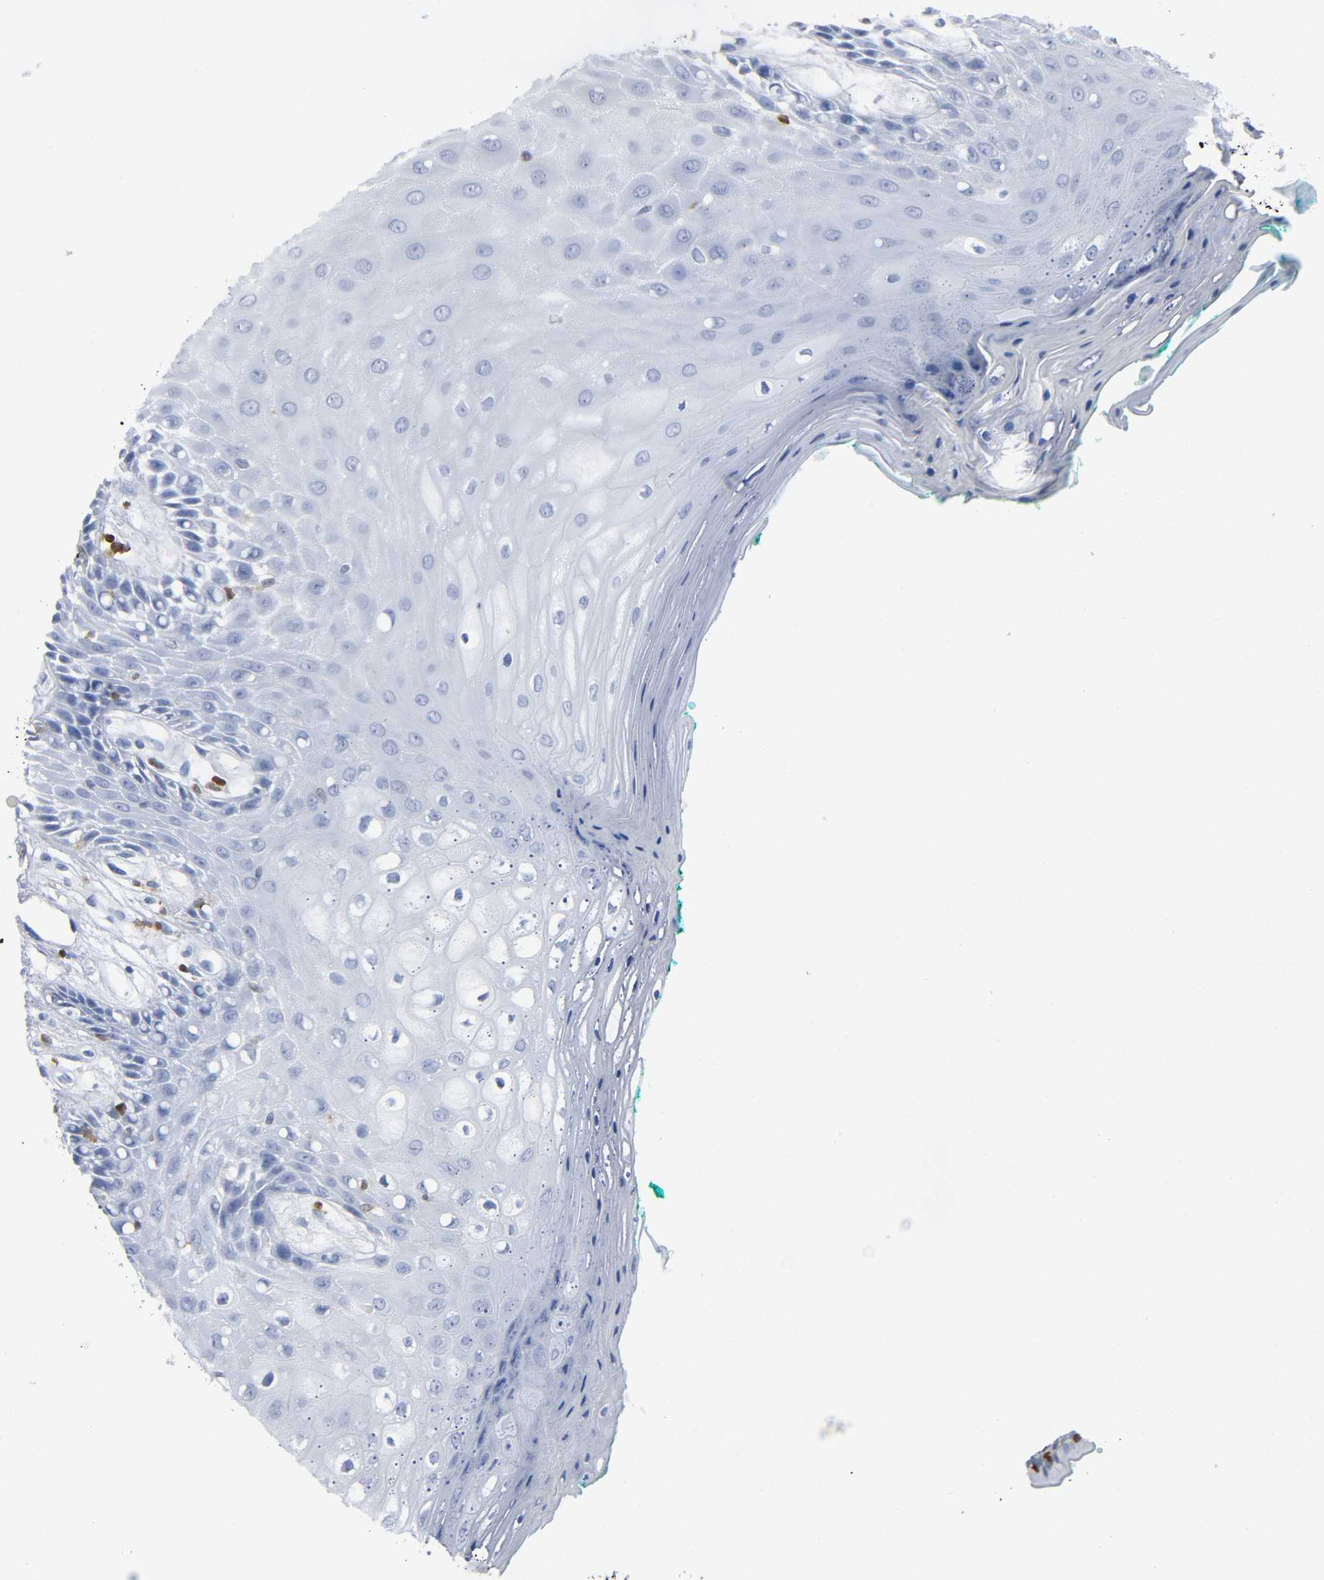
{"staining": {"intensity": "negative", "quantity": "none", "location": "none"}, "tissue": "oral mucosa", "cell_type": "Squamous epithelial cells", "image_type": "normal", "snomed": [{"axis": "morphology", "description": "Normal tissue, NOS"}, {"axis": "morphology", "description": "Squamous cell carcinoma, NOS"}, {"axis": "topography", "description": "Skeletal muscle"}, {"axis": "topography", "description": "Oral tissue"}, {"axis": "topography", "description": "Head-Neck"}], "caption": "Immunohistochemistry (IHC) photomicrograph of normal oral mucosa: oral mucosa stained with DAB (3,3'-diaminobenzidine) demonstrates no significant protein expression in squamous epithelial cells.", "gene": "DOK2", "patient": {"sex": "female", "age": 84}}